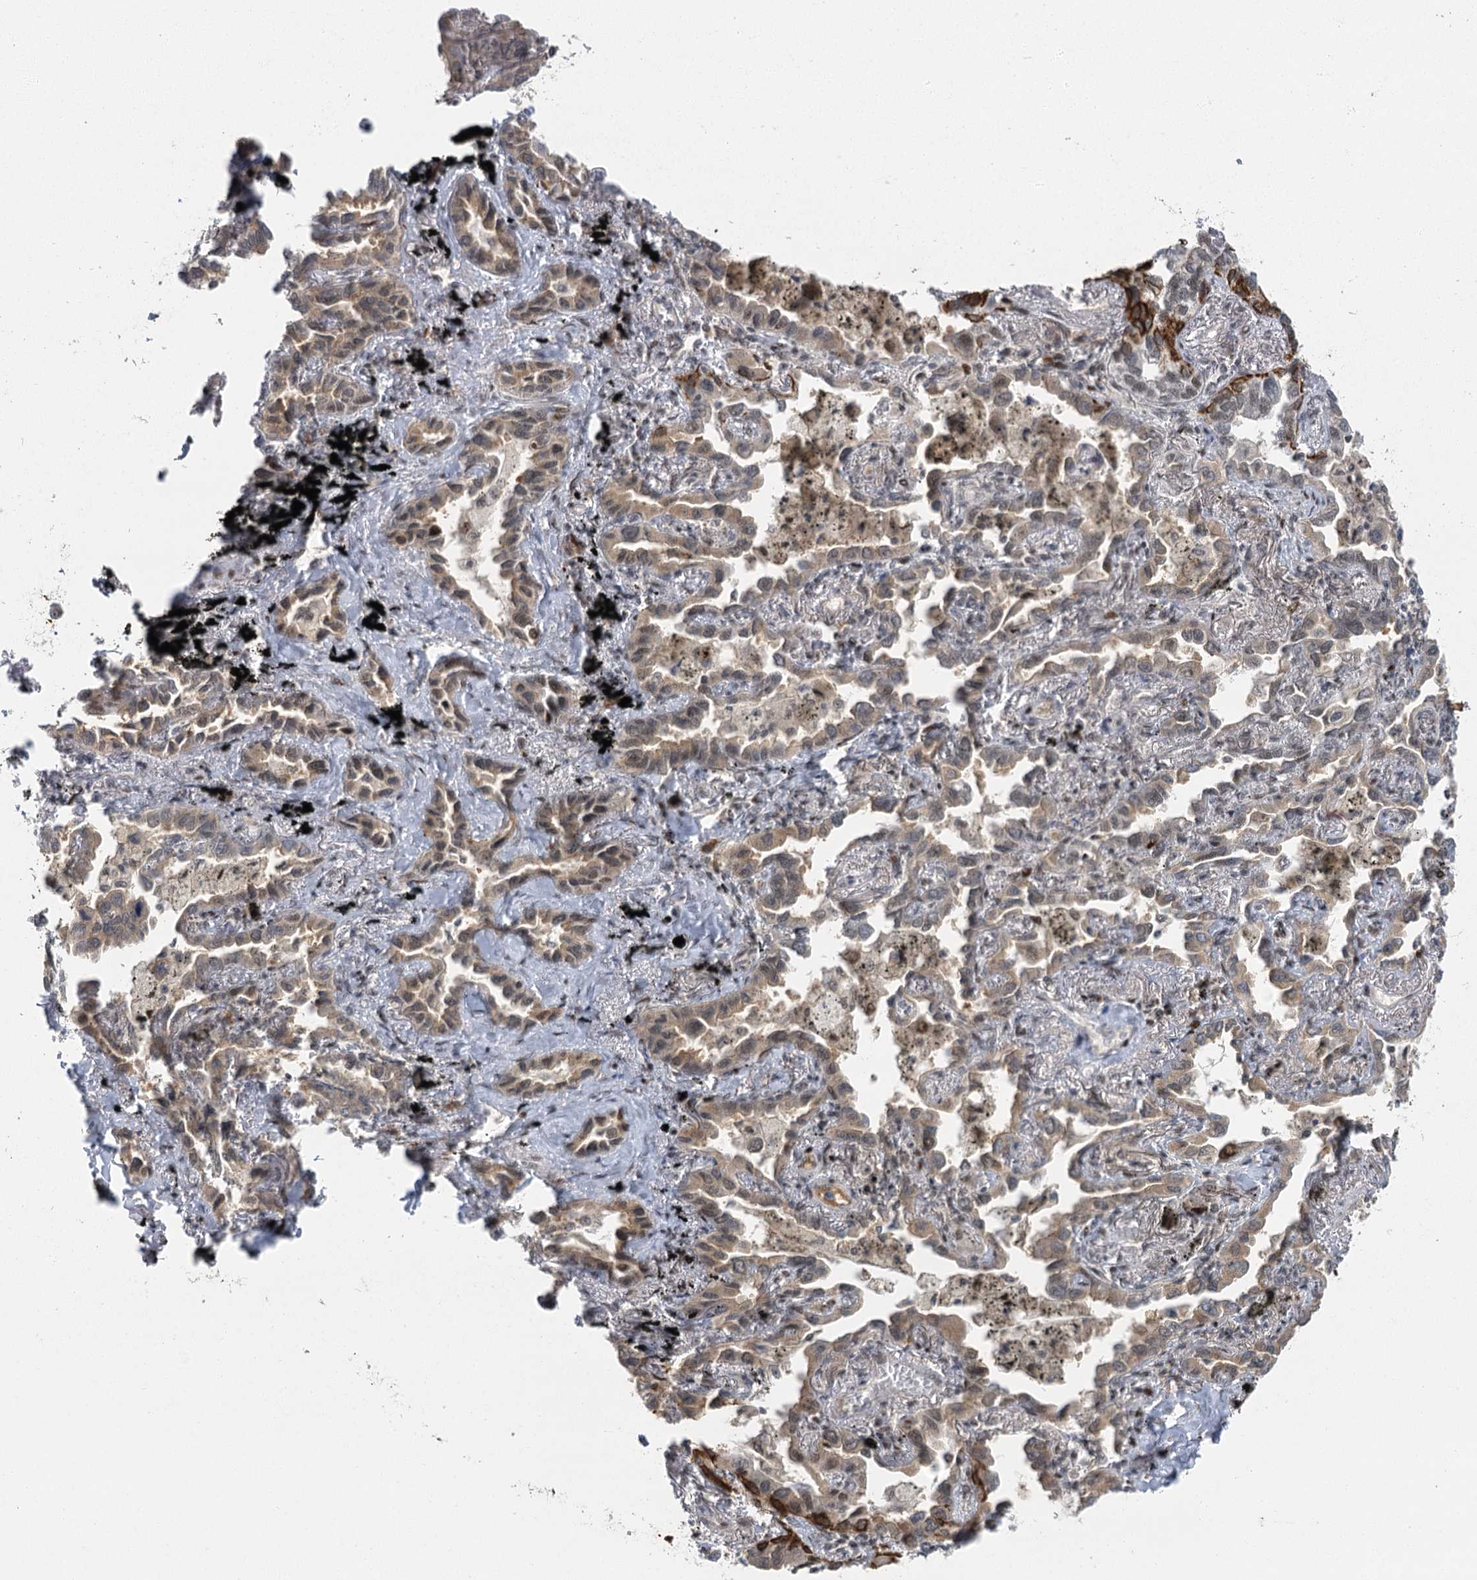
{"staining": {"intensity": "weak", "quantity": "25%-75%", "location": "cytoplasmic/membranous"}, "tissue": "lung cancer", "cell_type": "Tumor cells", "image_type": "cancer", "snomed": [{"axis": "morphology", "description": "Adenocarcinoma, NOS"}, {"axis": "topography", "description": "Lung"}], "caption": "Protein expression analysis of human lung cancer (adenocarcinoma) reveals weak cytoplasmic/membranous positivity in approximately 25%-75% of tumor cells.", "gene": "IL11RA", "patient": {"sex": "male", "age": 67}}